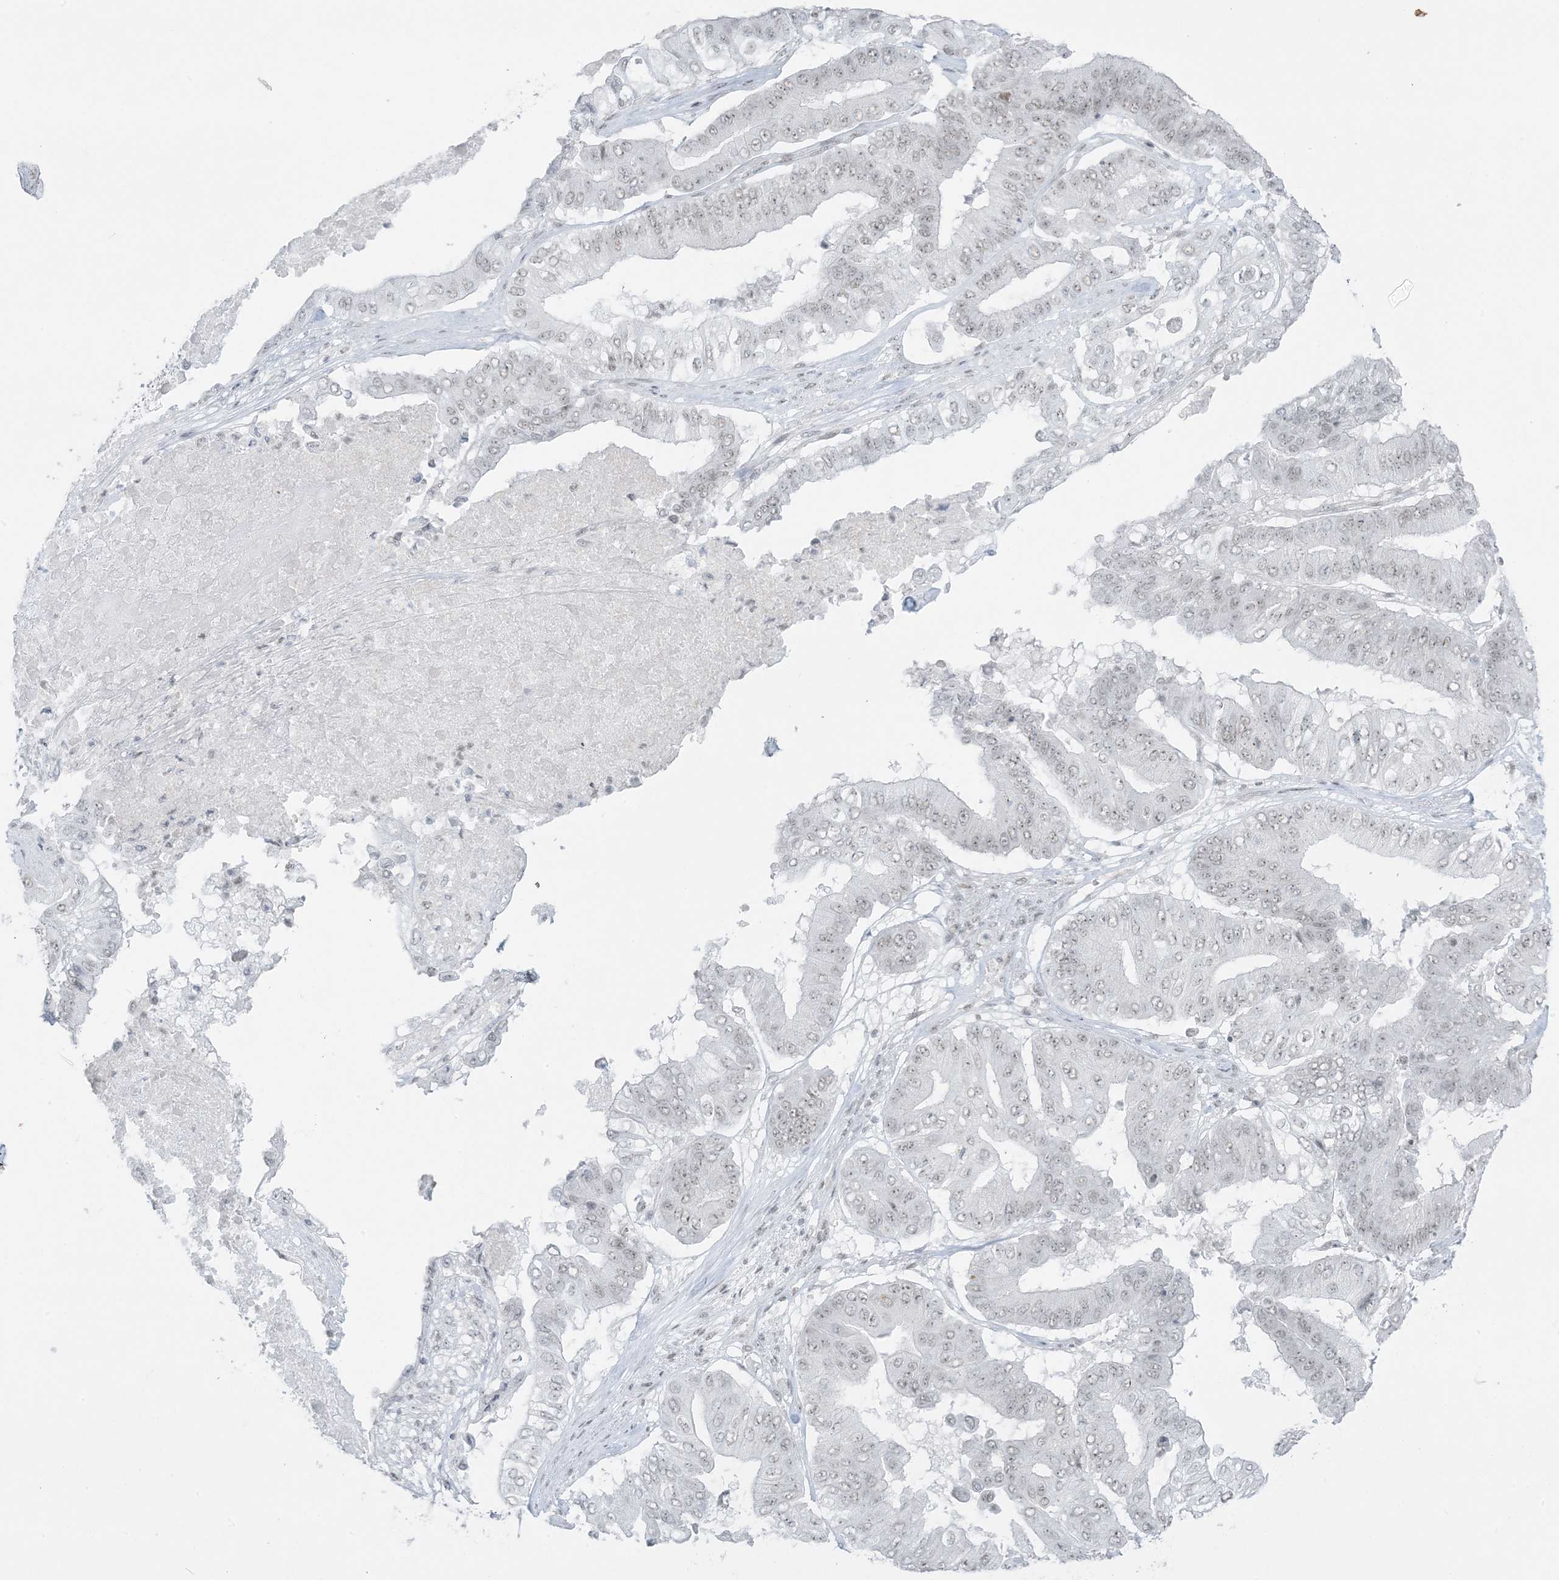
{"staining": {"intensity": "weak", "quantity": "25%-75%", "location": "nuclear"}, "tissue": "pancreatic cancer", "cell_type": "Tumor cells", "image_type": "cancer", "snomed": [{"axis": "morphology", "description": "Adenocarcinoma, NOS"}, {"axis": "topography", "description": "Pancreas"}], "caption": "Approximately 25%-75% of tumor cells in human pancreatic cancer display weak nuclear protein expression as visualized by brown immunohistochemical staining.", "gene": "ZNF787", "patient": {"sex": "female", "age": 77}}